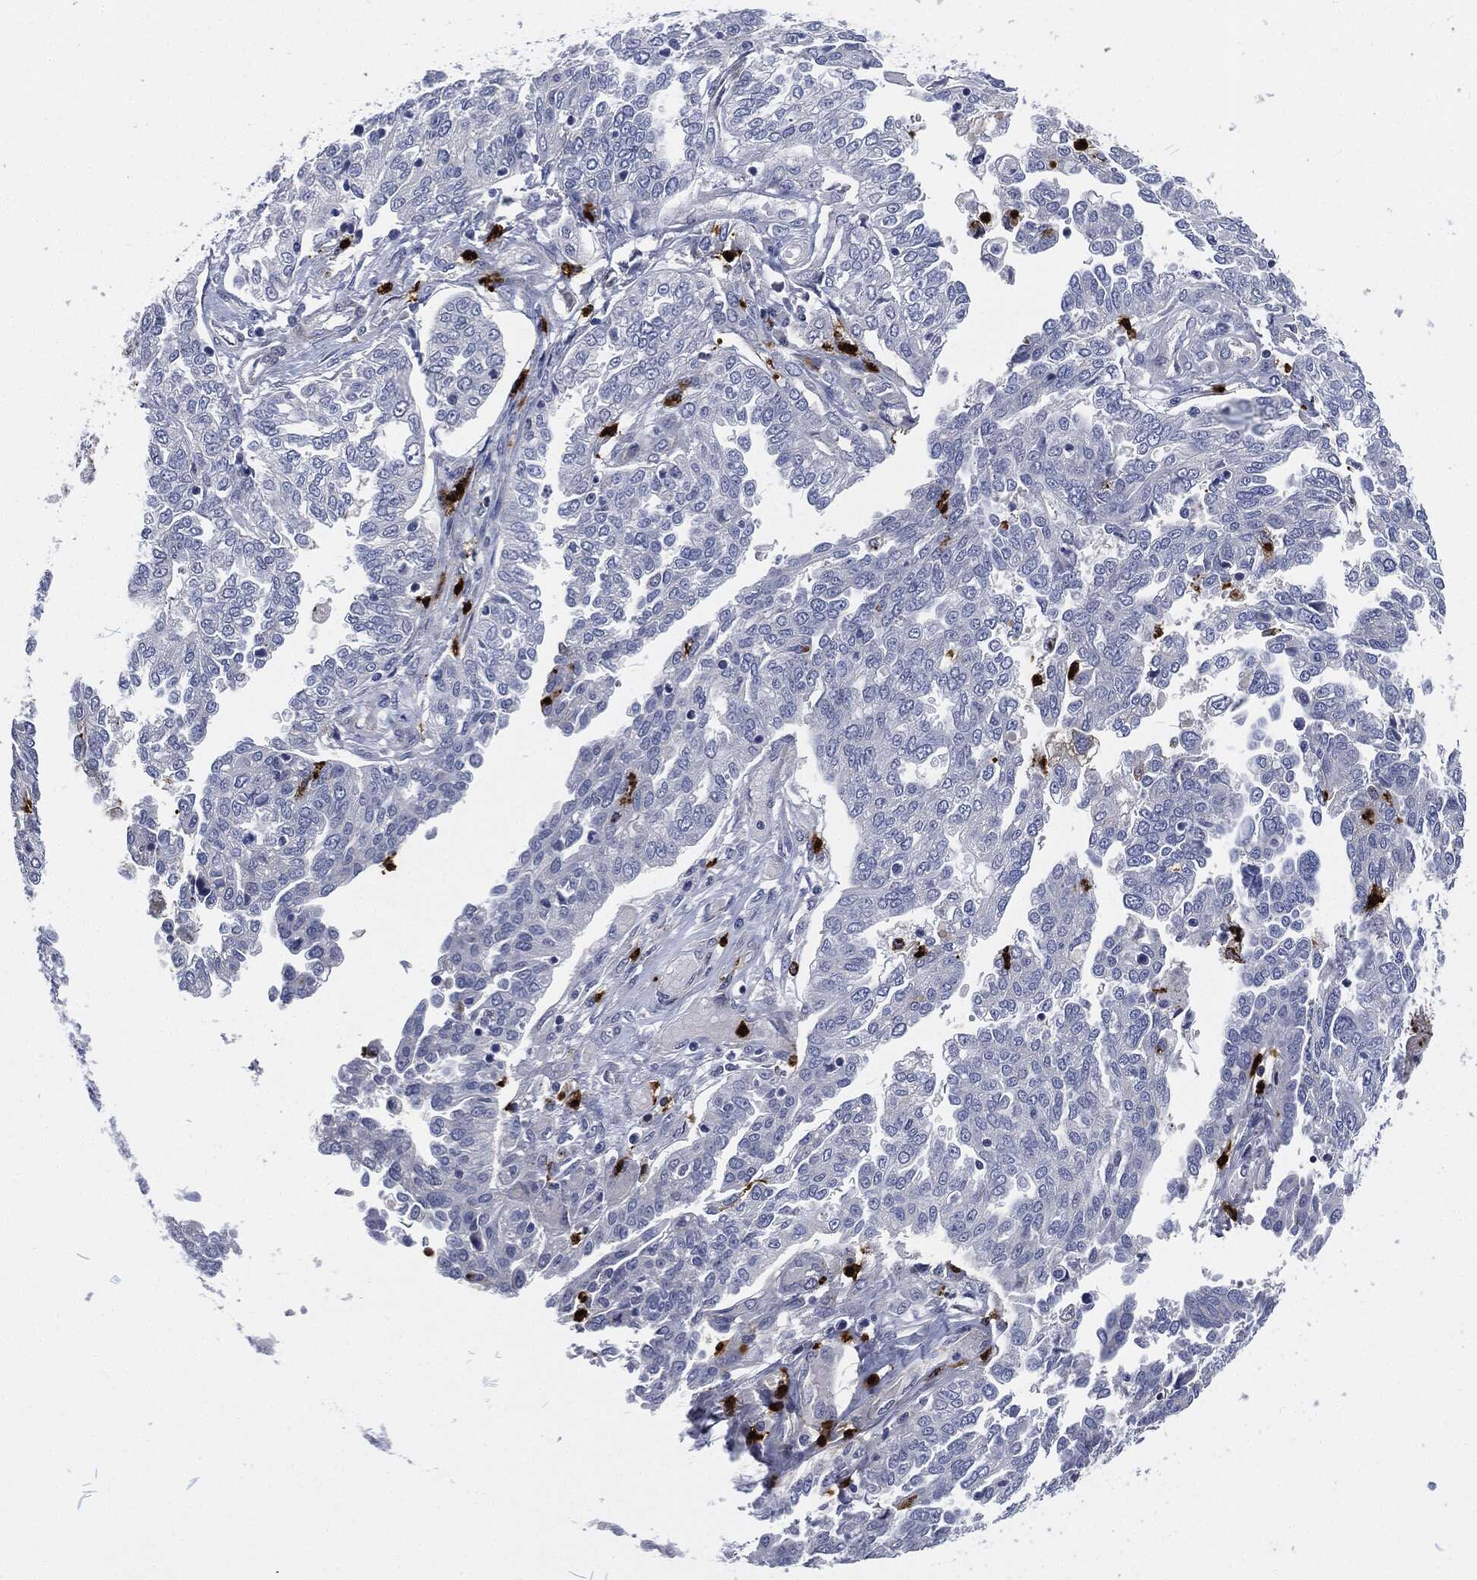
{"staining": {"intensity": "negative", "quantity": "none", "location": "none"}, "tissue": "ovarian cancer", "cell_type": "Tumor cells", "image_type": "cancer", "snomed": [{"axis": "morphology", "description": "Cystadenocarcinoma, serous, NOS"}, {"axis": "topography", "description": "Ovary"}], "caption": "IHC photomicrograph of neoplastic tissue: human ovarian cancer stained with DAB (3,3'-diaminobenzidine) displays no significant protein expression in tumor cells.", "gene": "MPO", "patient": {"sex": "female", "age": 67}}